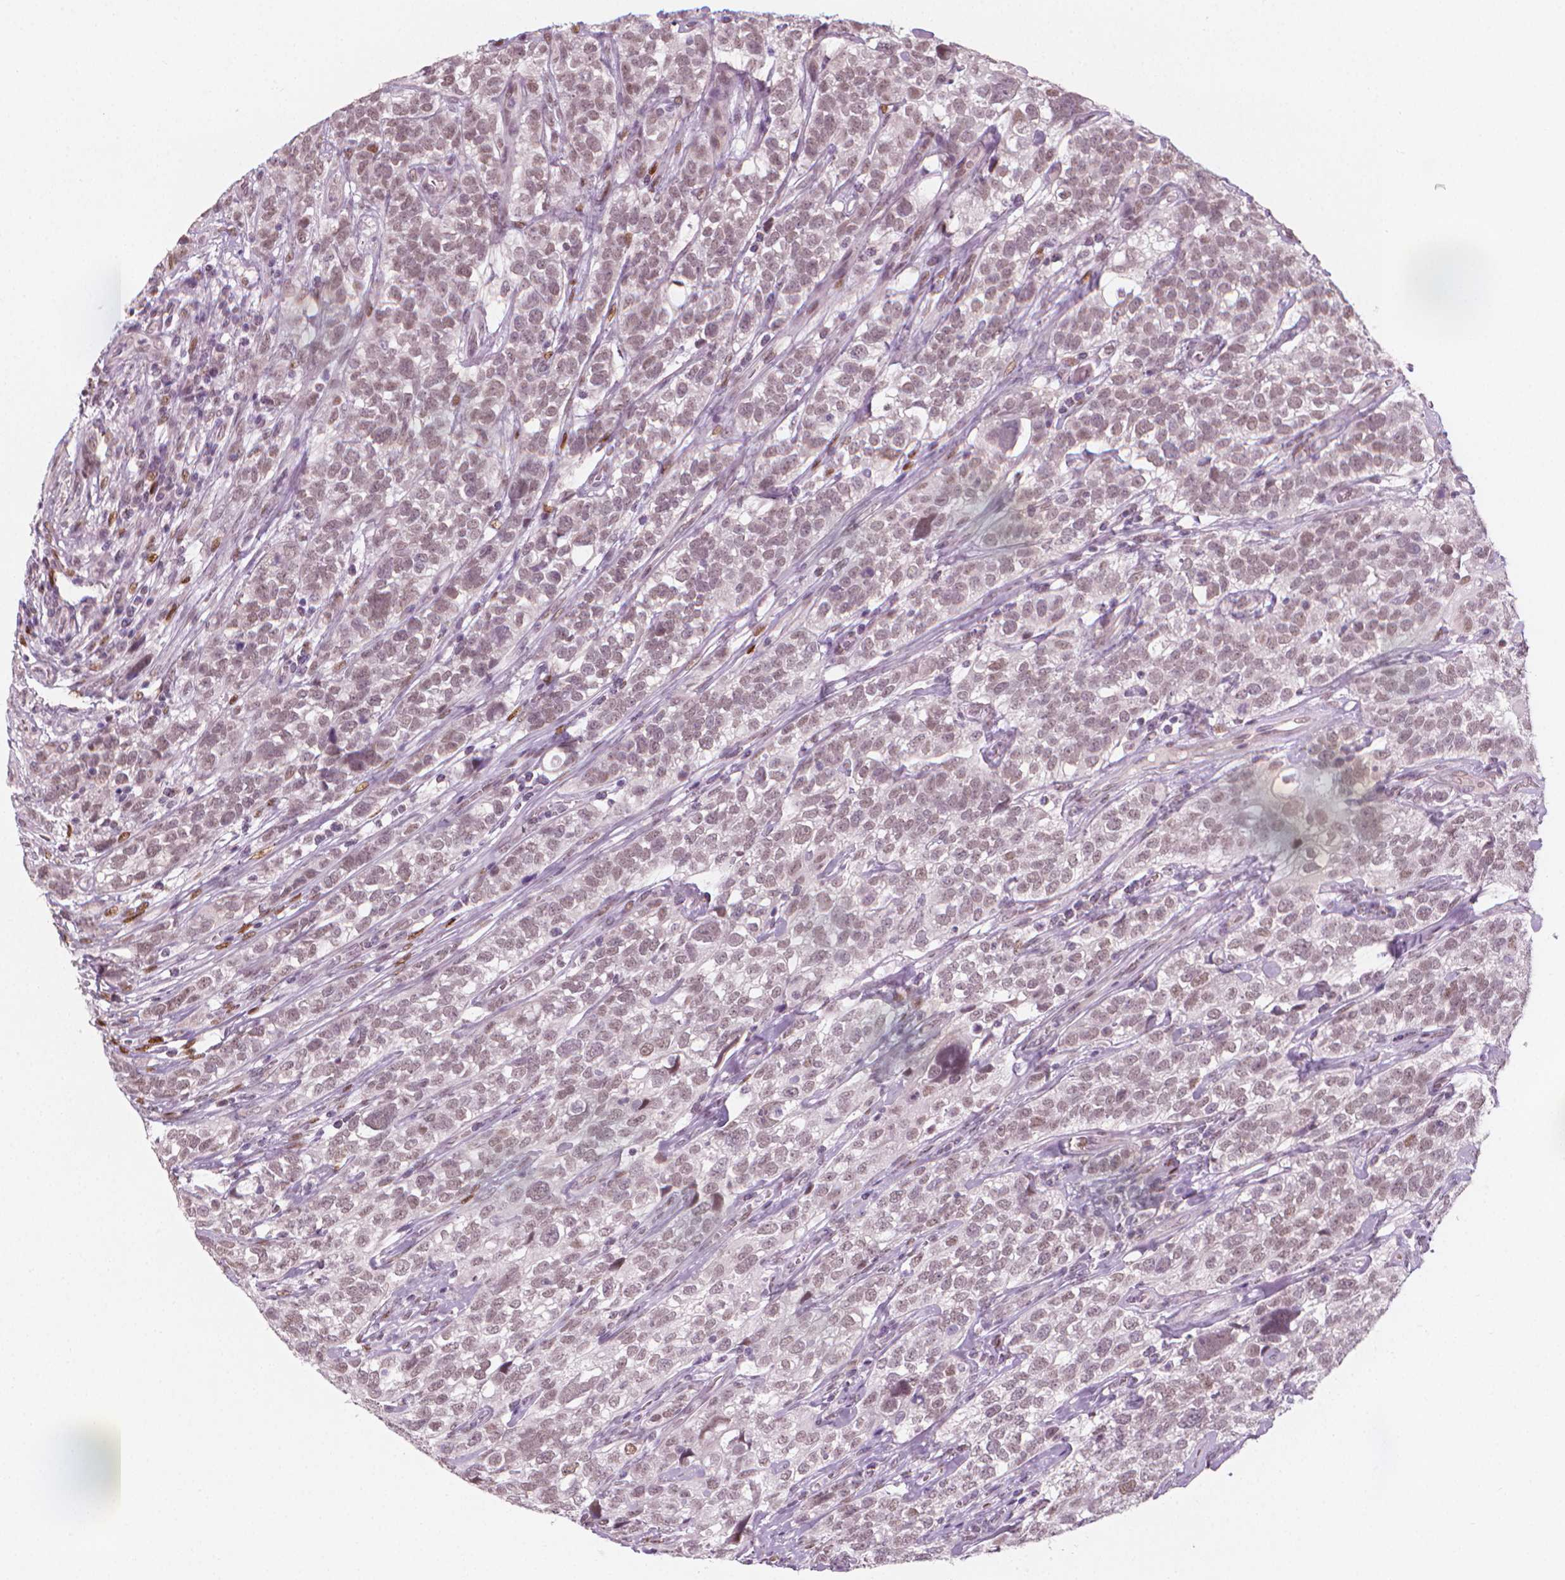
{"staining": {"intensity": "weak", "quantity": ">75%", "location": "nuclear"}, "tissue": "urothelial cancer", "cell_type": "Tumor cells", "image_type": "cancer", "snomed": [{"axis": "morphology", "description": "Urothelial carcinoma, High grade"}, {"axis": "topography", "description": "Urinary bladder"}], "caption": "Immunohistochemistry (IHC) of human high-grade urothelial carcinoma exhibits low levels of weak nuclear expression in about >75% of tumor cells.", "gene": "CDKN1C", "patient": {"sex": "female", "age": 58}}